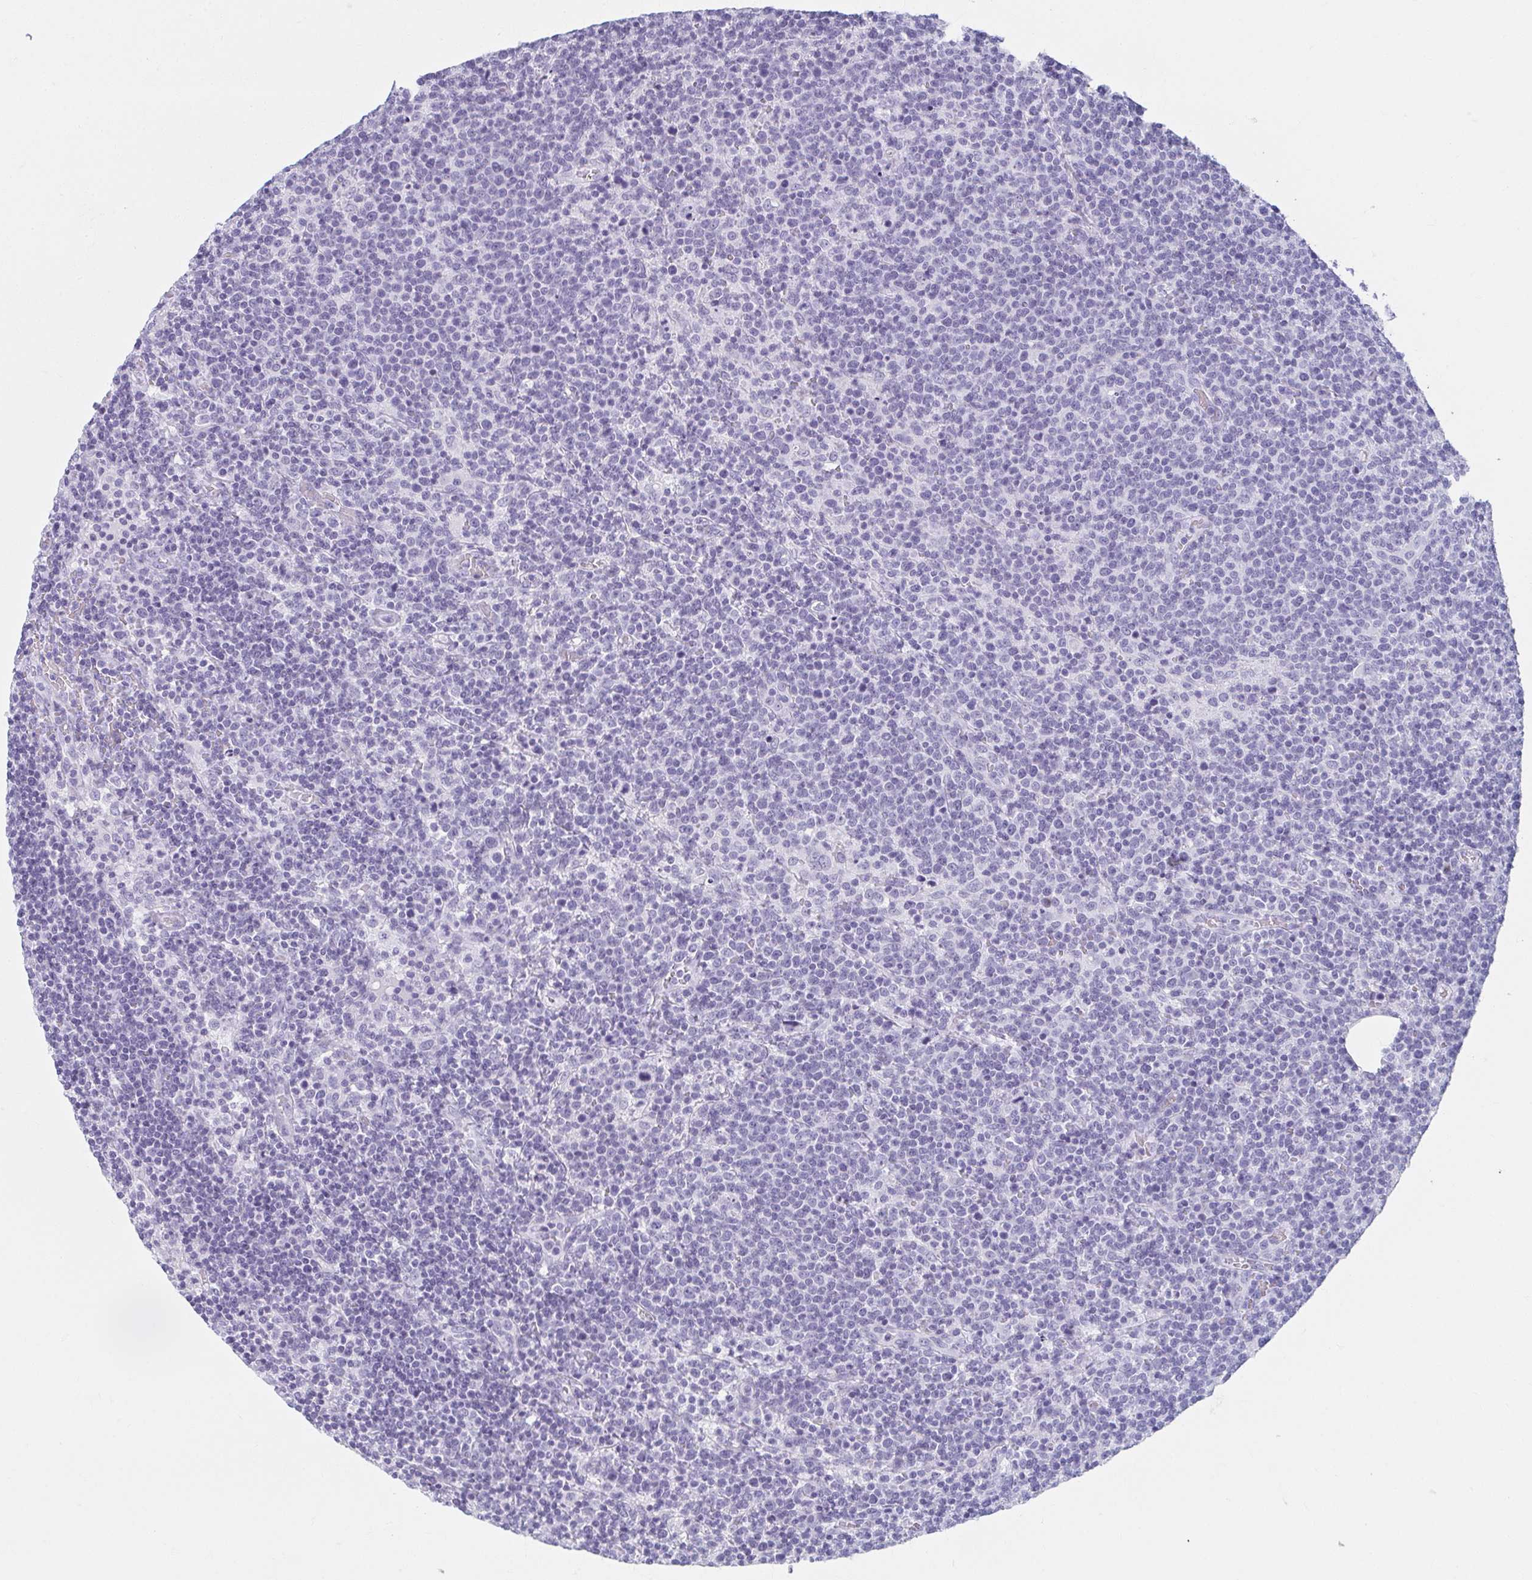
{"staining": {"intensity": "negative", "quantity": "none", "location": "none"}, "tissue": "lymphoma", "cell_type": "Tumor cells", "image_type": "cancer", "snomed": [{"axis": "morphology", "description": "Malignant lymphoma, non-Hodgkin's type, High grade"}, {"axis": "topography", "description": "Lymph node"}], "caption": "IHC photomicrograph of human lymphoma stained for a protein (brown), which shows no expression in tumor cells.", "gene": "MOBP", "patient": {"sex": "male", "age": 61}}